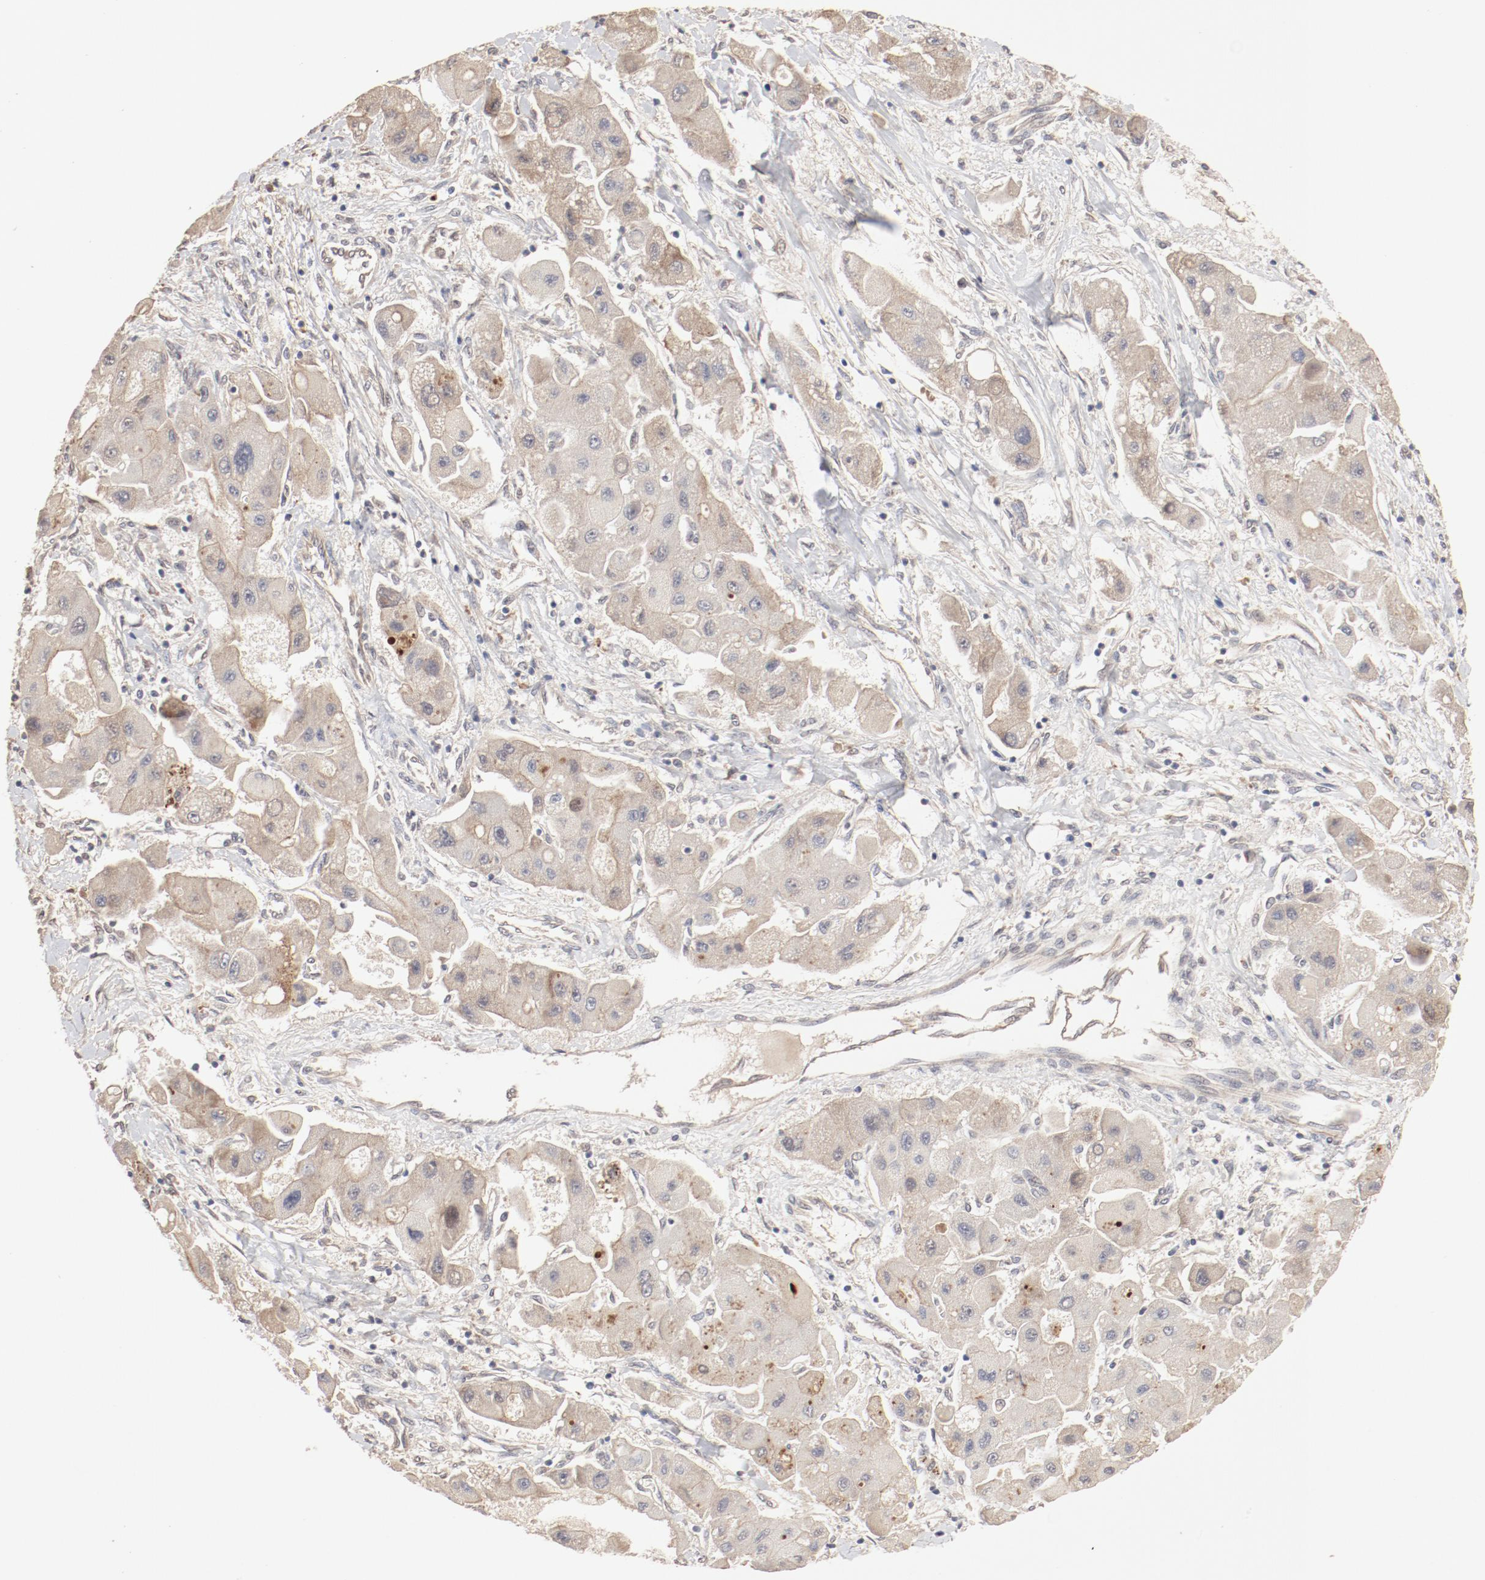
{"staining": {"intensity": "moderate", "quantity": ">75%", "location": "cytoplasmic/membranous"}, "tissue": "liver cancer", "cell_type": "Tumor cells", "image_type": "cancer", "snomed": [{"axis": "morphology", "description": "Carcinoma, Hepatocellular, NOS"}, {"axis": "topography", "description": "Liver"}], "caption": "Immunohistochemistry staining of liver cancer, which demonstrates medium levels of moderate cytoplasmic/membranous positivity in about >75% of tumor cells indicating moderate cytoplasmic/membranous protein staining. The staining was performed using DAB (3,3'-diaminobenzidine) (brown) for protein detection and nuclei were counterstained in hematoxylin (blue).", "gene": "IL3RA", "patient": {"sex": "male", "age": 24}}